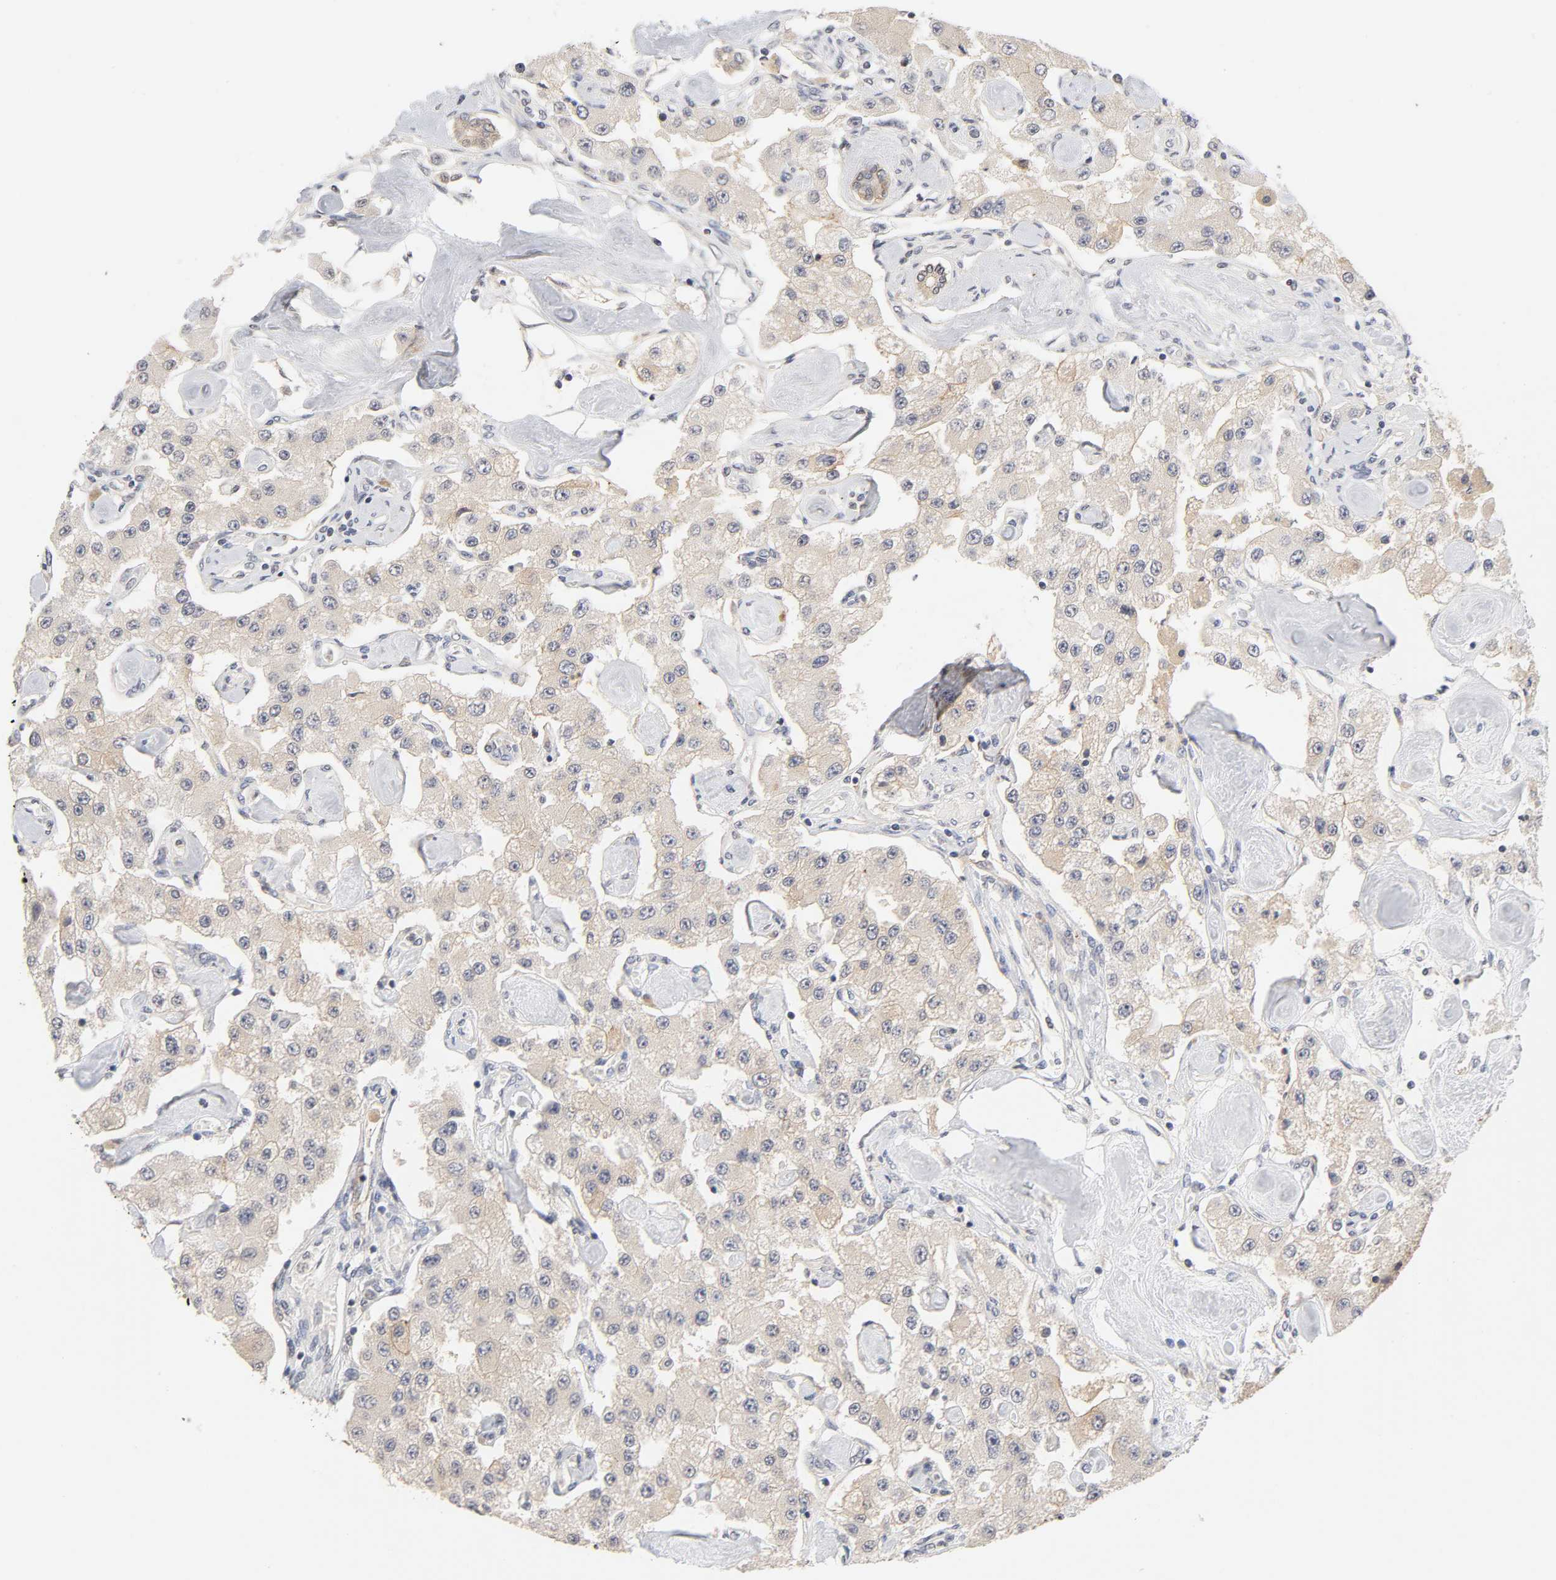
{"staining": {"intensity": "weak", "quantity": "25%-75%", "location": "cytoplasmic/membranous"}, "tissue": "carcinoid", "cell_type": "Tumor cells", "image_type": "cancer", "snomed": [{"axis": "morphology", "description": "Carcinoid, malignant, NOS"}, {"axis": "topography", "description": "Pancreas"}], "caption": "Immunohistochemistry of malignant carcinoid demonstrates low levels of weak cytoplasmic/membranous expression in about 25%-75% of tumor cells.", "gene": "CXADR", "patient": {"sex": "male", "age": 41}}